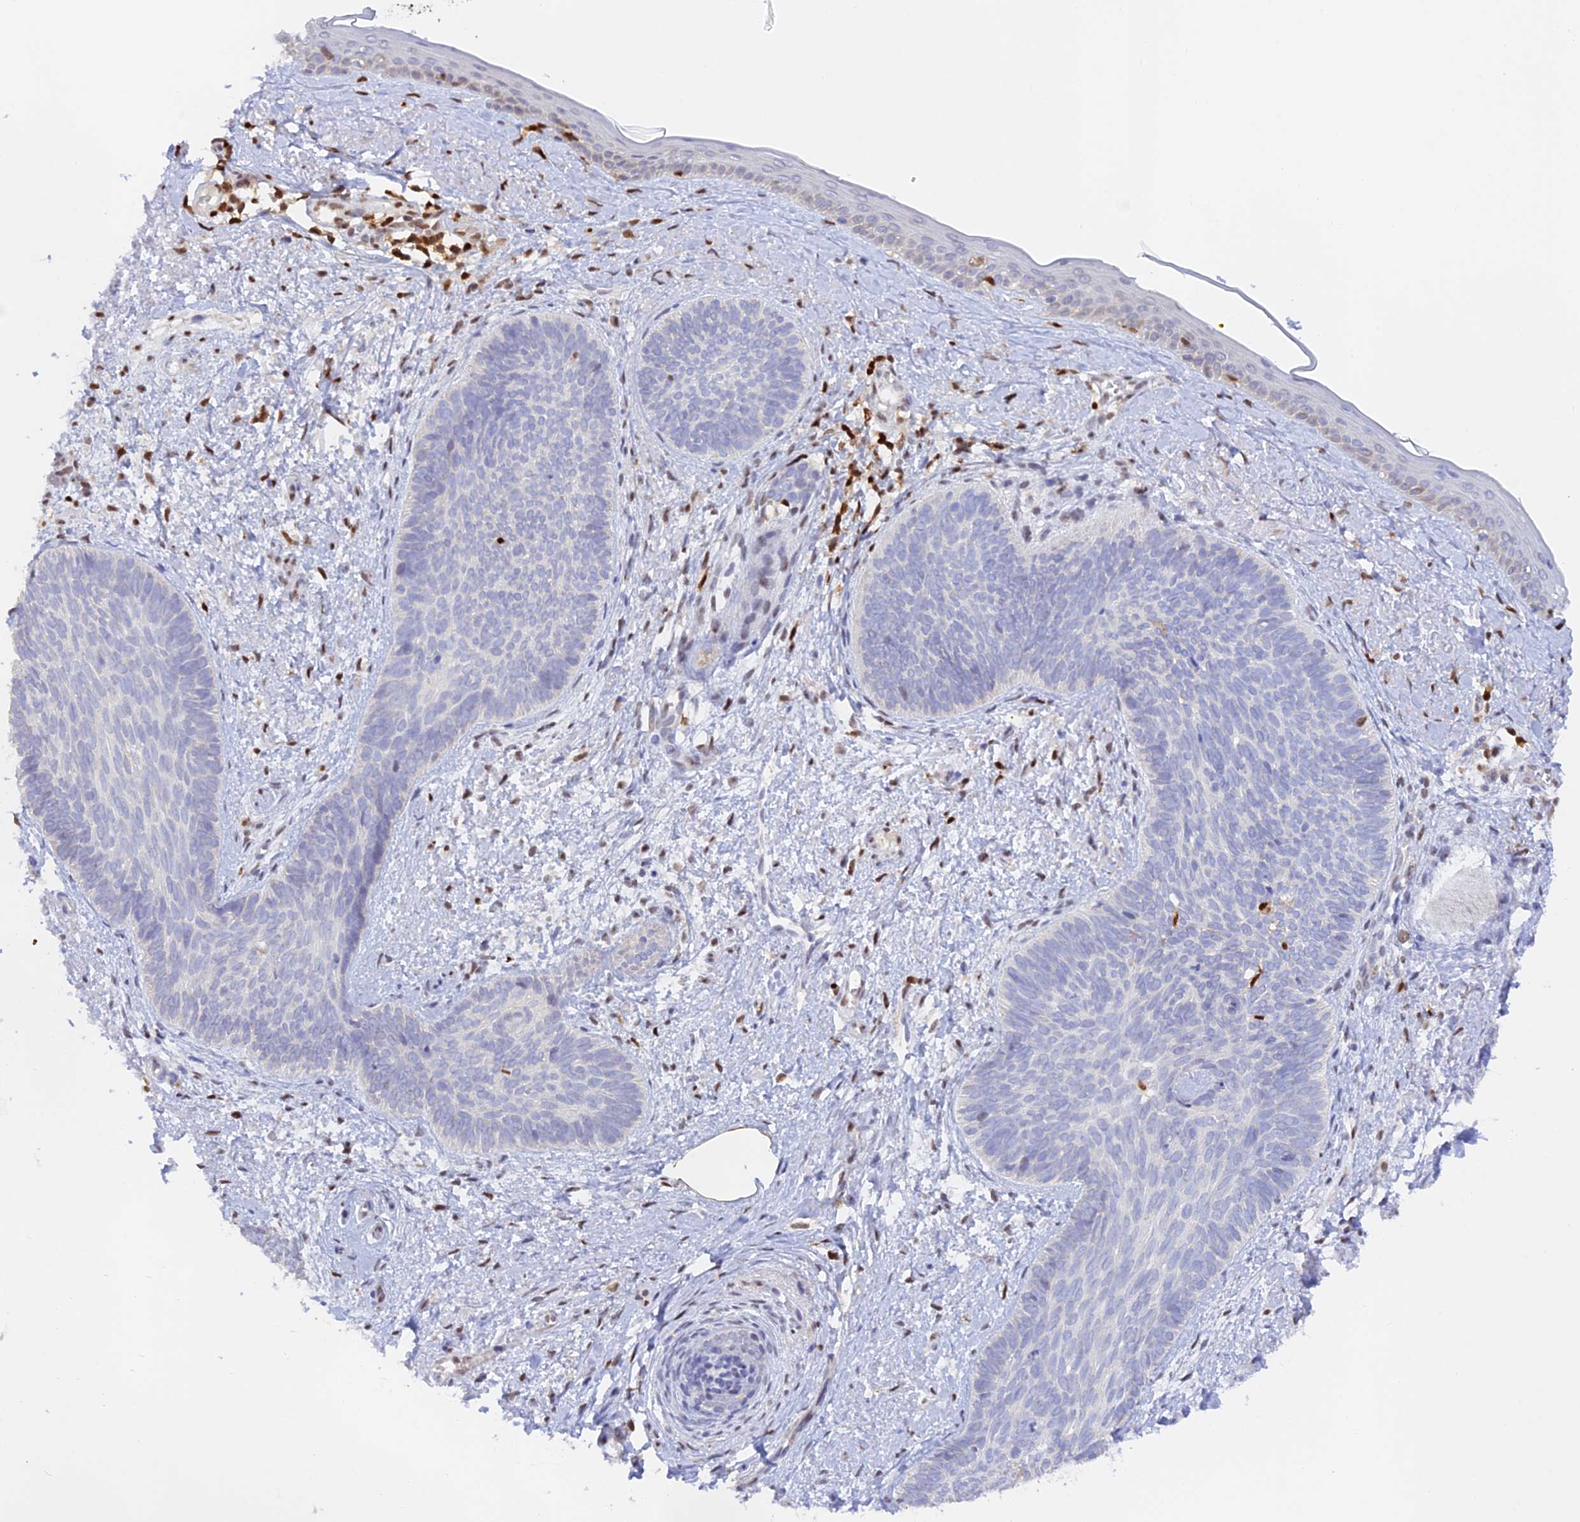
{"staining": {"intensity": "negative", "quantity": "none", "location": "none"}, "tissue": "skin cancer", "cell_type": "Tumor cells", "image_type": "cancer", "snomed": [{"axis": "morphology", "description": "Basal cell carcinoma"}, {"axis": "topography", "description": "Skin"}], "caption": "The immunohistochemistry (IHC) histopathology image has no significant expression in tumor cells of basal cell carcinoma (skin) tissue.", "gene": "DENND1C", "patient": {"sex": "female", "age": 81}}